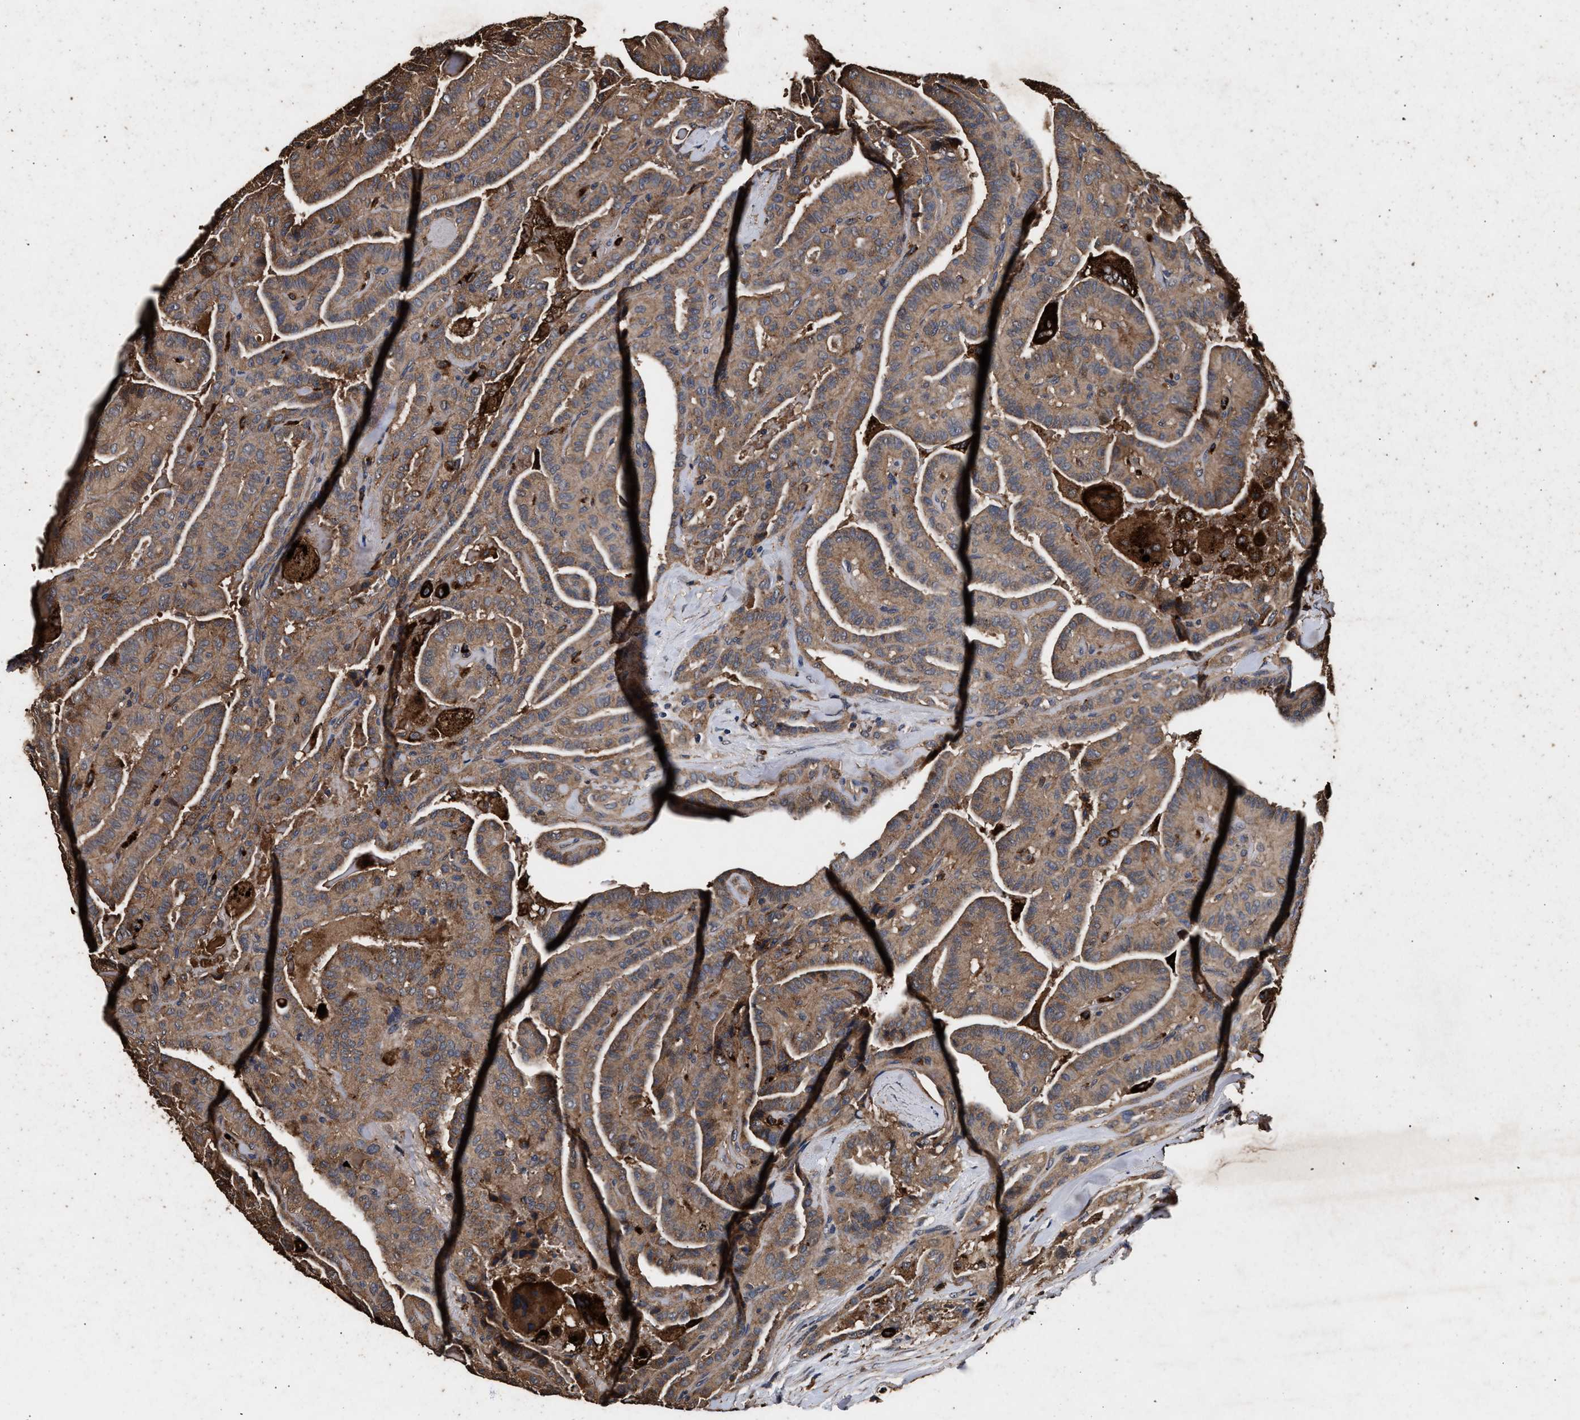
{"staining": {"intensity": "moderate", "quantity": ">75%", "location": "cytoplasmic/membranous"}, "tissue": "thyroid cancer", "cell_type": "Tumor cells", "image_type": "cancer", "snomed": [{"axis": "morphology", "description": "Papillary adenocarcinoma, NOS"}, {"axis": "topography", "description": "Thyroid gland"}], "caption": "Brown immunohistochemical staining in human thyroid cancer displays moderate cytoplasmic/membranous positivity in about >75% of tumor cells. (DAB = brown stain, brightfield microscopy at high magnification).", "gene": "KYAT1", "patient": {"sex": "male", "age": 77}}